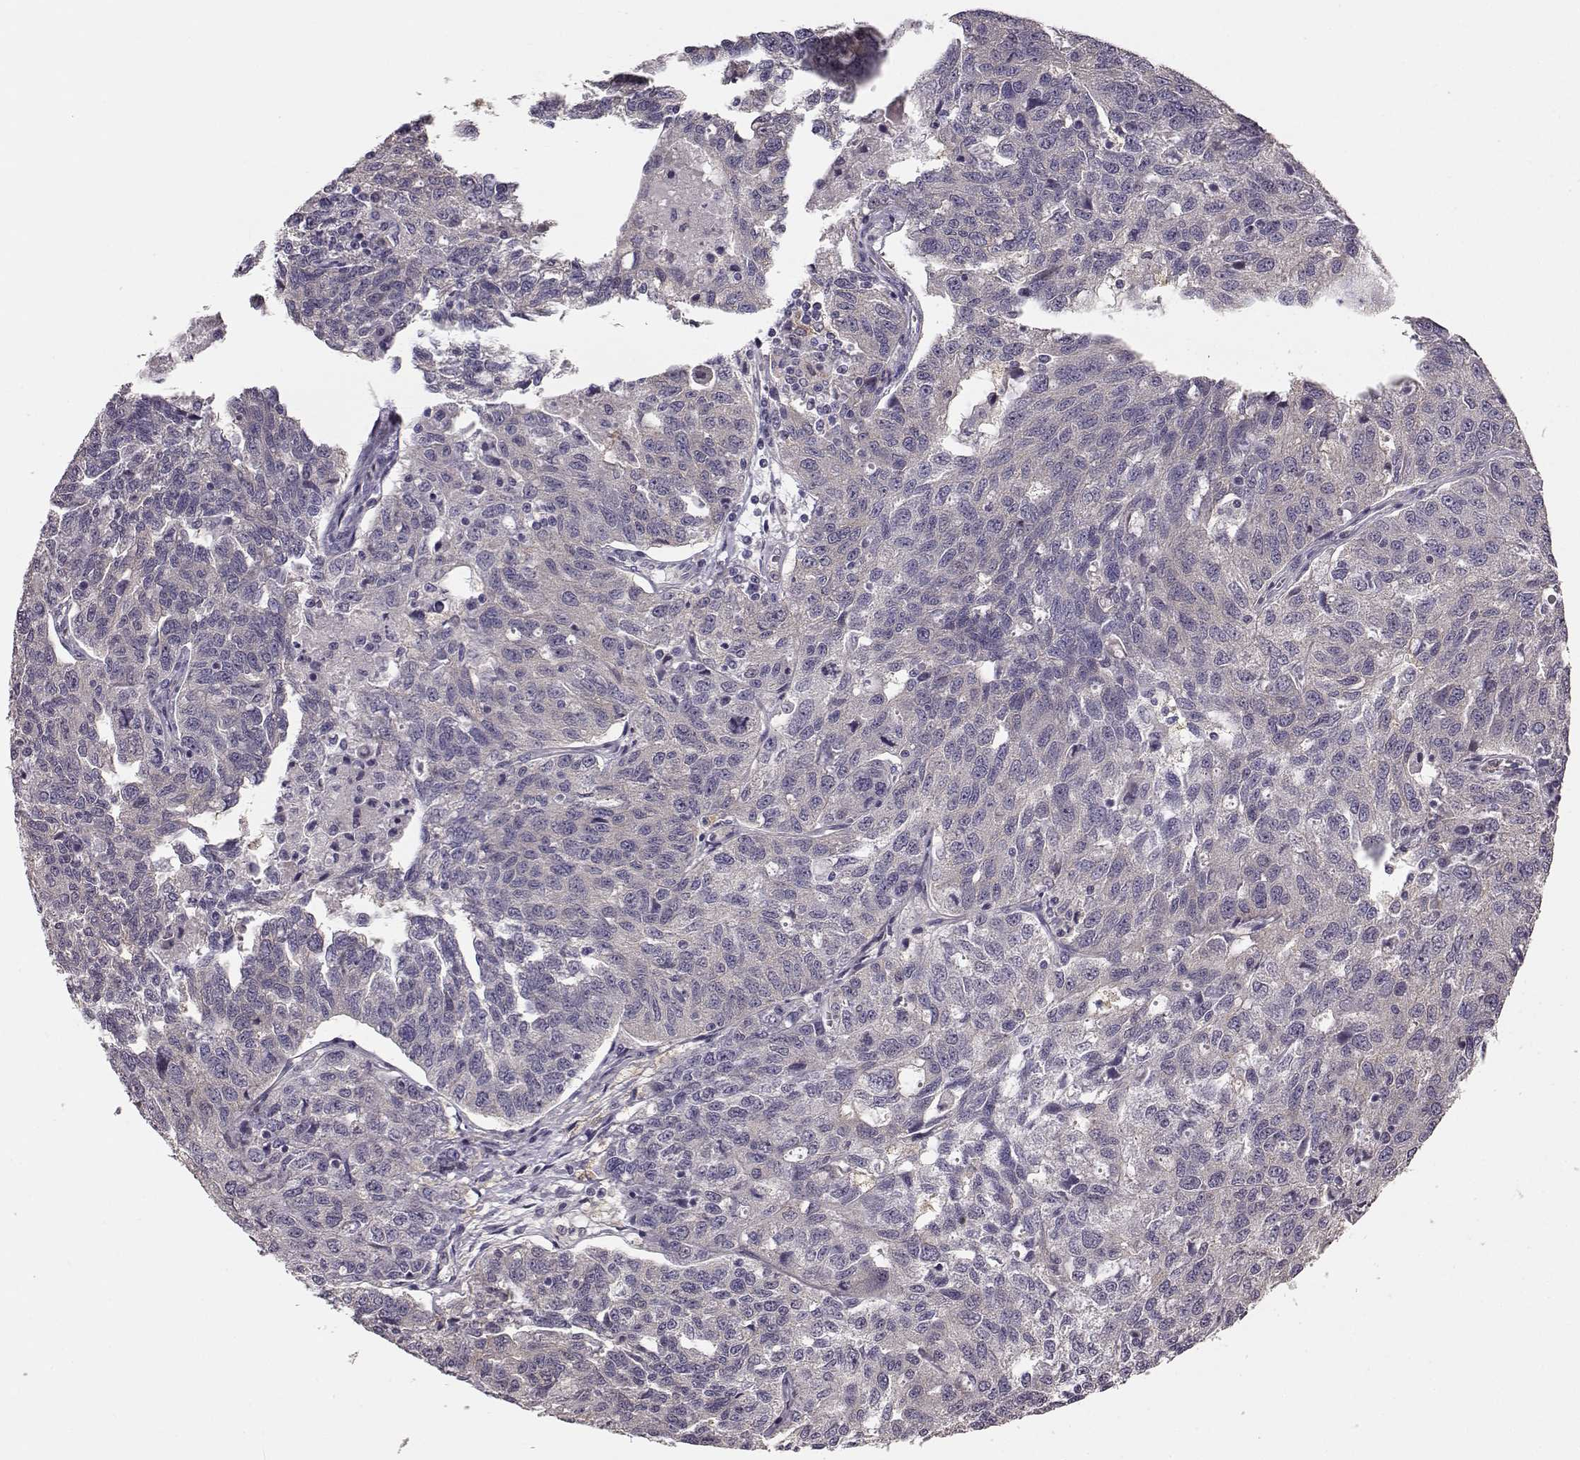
{"staining": {"intensity": "negative", "quantity": "none", "location": "none"}, "tissue": "ovarian cancer", "cell_type": "Tumor cells", "image_type": "cancer", "snomed": [{"axis": "morphology", "description": "Cystadenocarcinoma, serous, NOS"}, {"axis": "topography", "description": "Ovary"}], "caption": "There is no significant positivity in tumor cells of ovarian cancer.", "gene": "GPR50", "patient": {"sex": "female", "age": 71}}